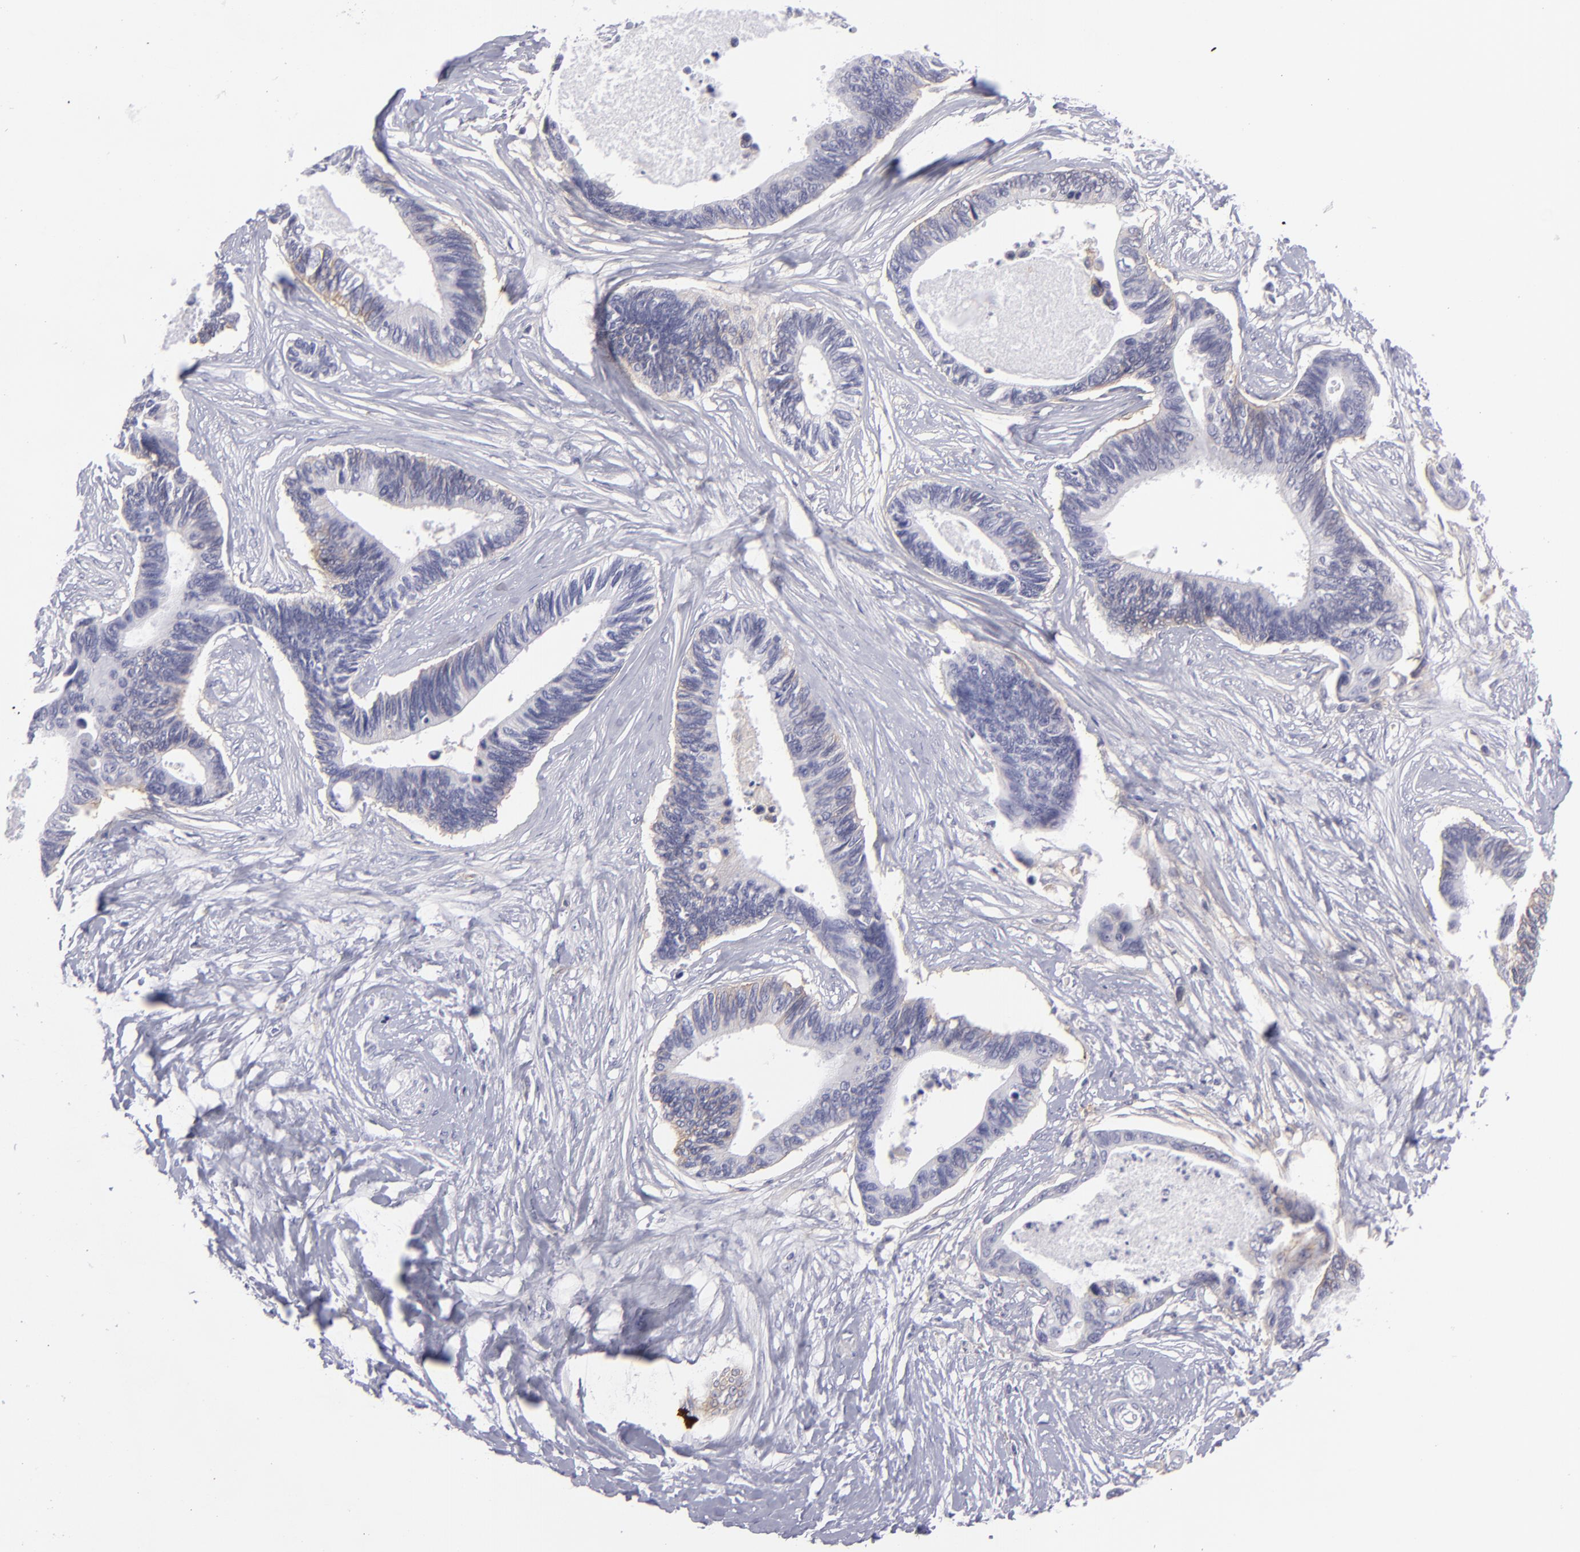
{"staining": {"intensity": "weak", "quantity": "<25%", "location": "cytoplasmic/membranous"}, "tissue": "pancreatic cancer", "cell_type": "Tumor cells", "image_type": "cancer", "snomed": [{"axis": "morphology", "description": "Adenocarcinoma, NOS"}, {"axis": "topography", "description": "Pancreas"}], "caption": "Tumor cells are negative for brown protein staining in pancreatic adenocarcinoma.", "gene": "BSG", "patient": {"sex": "female", "age": 70}}